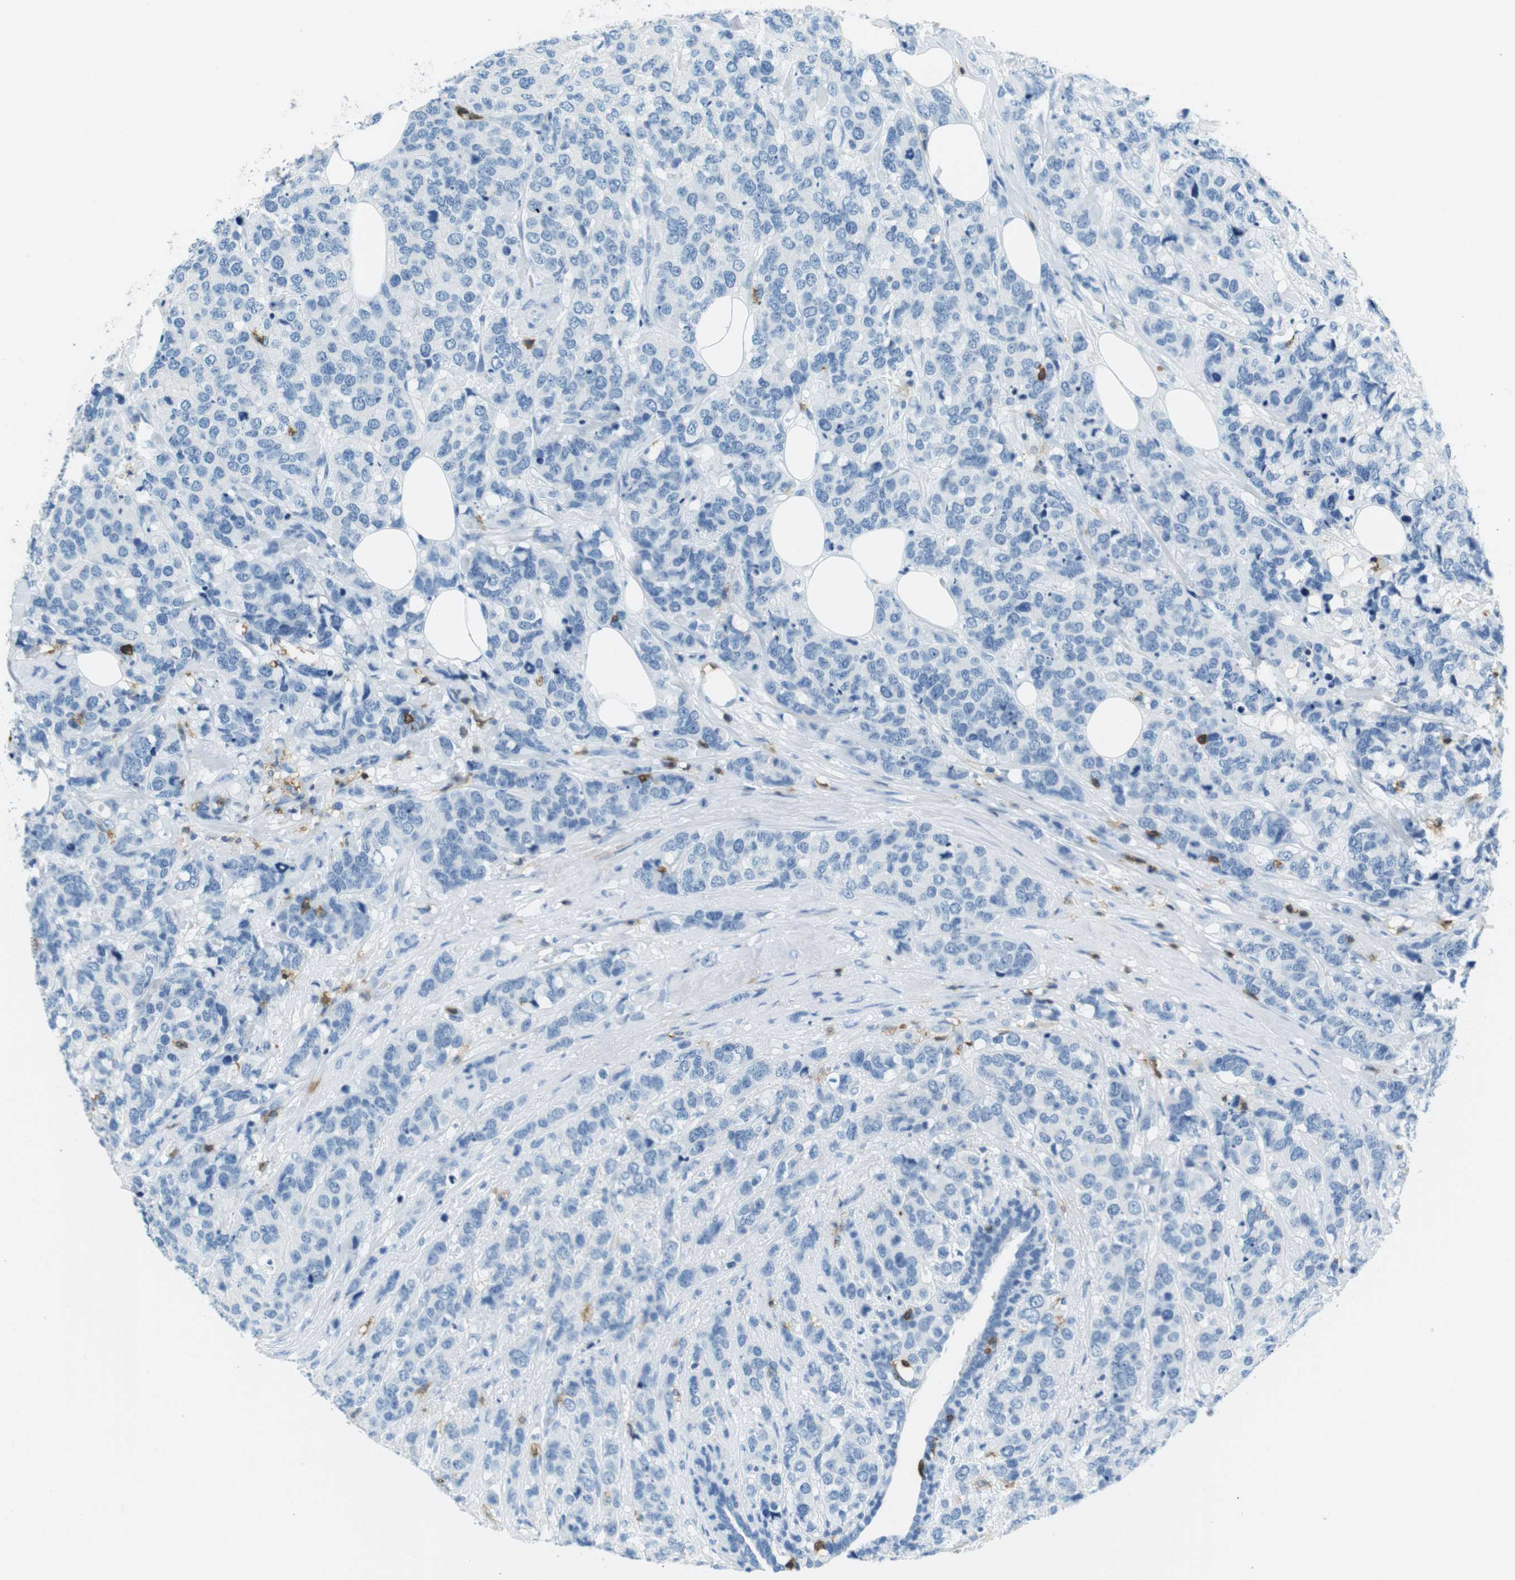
{"staining": {"intensity": "negative", "quantity": "none", "location": "none"}, "tissue": "breast cancer", "cell_type": "Tumor cells", "image_type": "cancer", "snomed": [{"axis": "morphology", "description": "Lobular carcinoma"}, {"axis": "topography", "description": "Breast"}], "caption": "A high-resolution micrograph shows immunohistochemistry staining of breast lobular carcinoma, which displays no significant staining in tumor cells.", "gene": "LAT", "patient": {"sex": "female", "age": 59}}